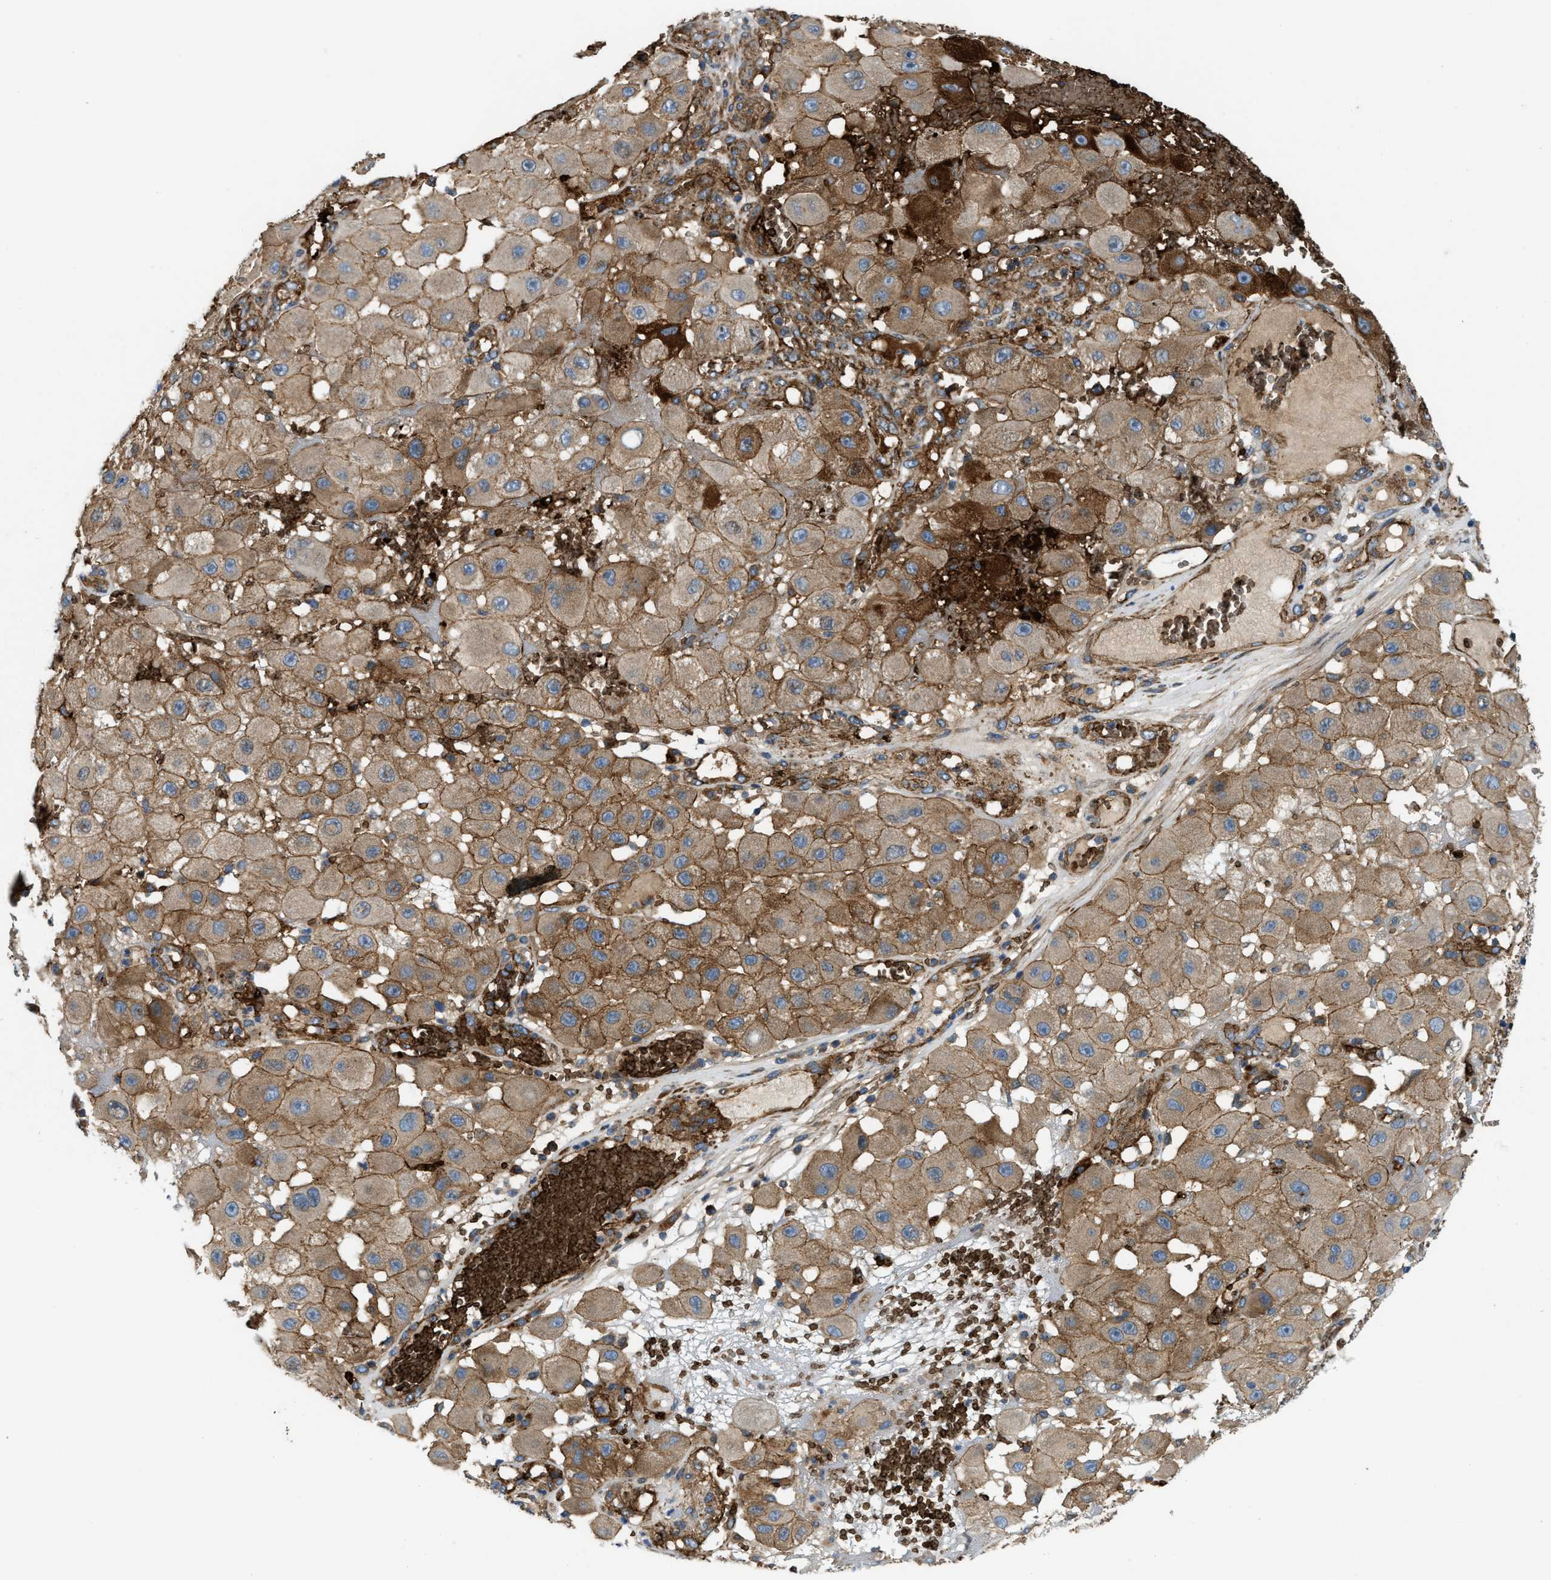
{"staining": {"intensity": "moderate", "quantity": ">75%", "location": "cytoplasmic/membranous"}, "tissue": "melanoma", "cell_type": "Tumor cells", "image_type": "cancer", "snomed": [{"axis": "morphology", "description": "Malignant melanoma, NOS"}, {"axis": "topography", "description": "Skin"}], "caption": "Brown immunohistochemical staining in human malignant melanoma exhibits moderate cytoplasmic/membranous expression in approximately >75% of tumor cells.", "gene": "ERC1", "patient": {"sex": "female", "age": 81}}